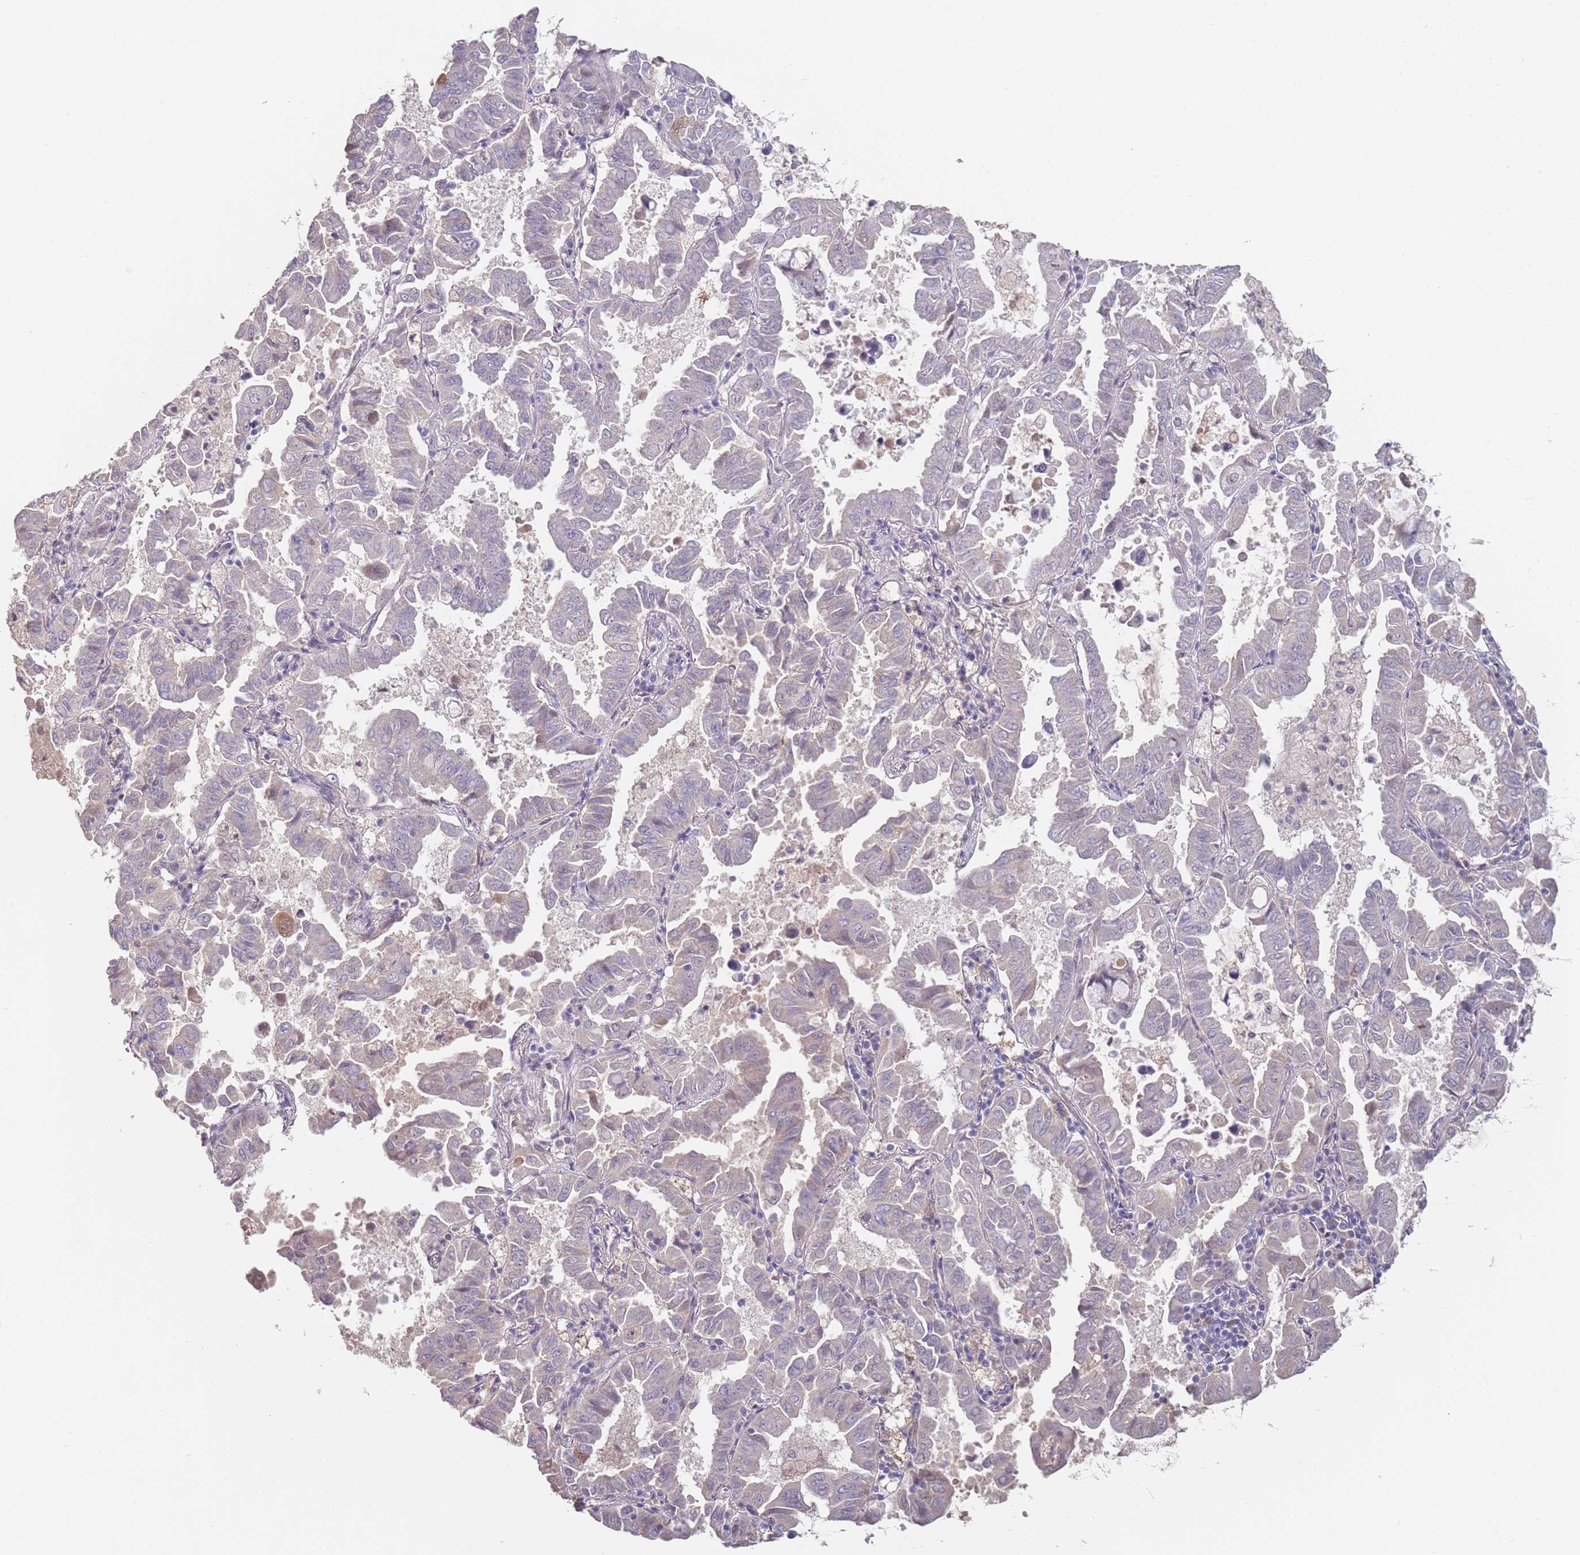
{"staining": {"intensity": "negative", "quantity": "none", "location": "none"}, "tissue": "lung cancer", "cell_type": "Tumor cells", "image_type": "cancer", "snomed": [{"axis": "morphology", "description": "Adenocarcinoma, NOS"}, {"axis": "topography", "description": "Lung"}], "caption": "DAB immunohistochemical staining of lung adenocarcinoma displays no significant staining in tumor cells.", "gene": "WDR93", "patient": {"sex": "male", "age": 64}}